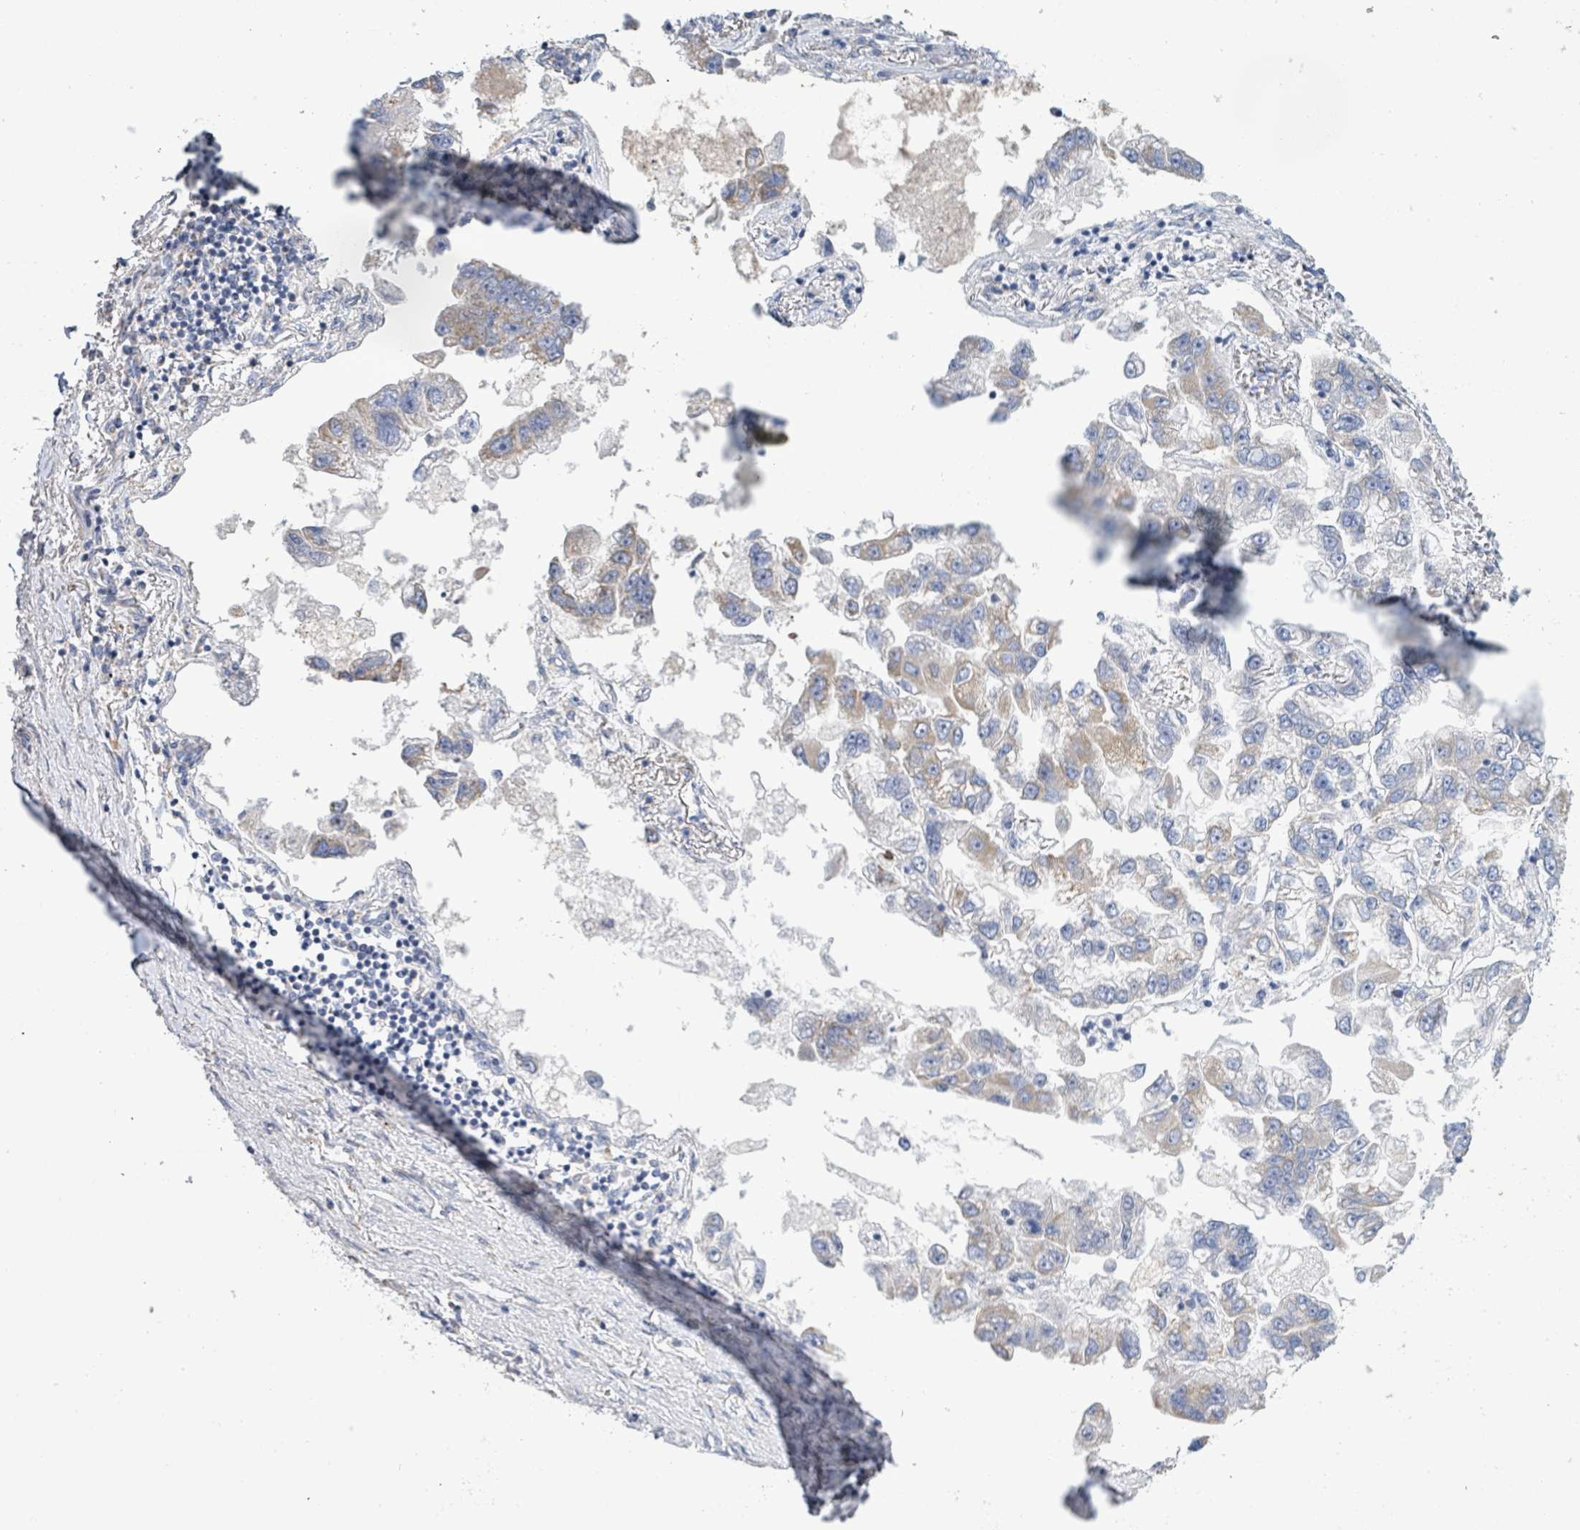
{"staining": {"intensity": "weak", "quantity": "25%-75%", "location": "cytoplasmic/membranous"}, "tissue": "lung cancer", "cell_type": "Tumor cells", "image_type": "cancer", "snomed": [{"axis": "morphology", "description": "Adenocarcinoma, NOS"}, {"axis": "topography", "description": "Lung"}], "caption": "Immunohistochemistry image of human lung cancer stained for a protein (brown), which displays low levels of weak cytoplasmic/membranous staining in about 25%-75% of tumor cells.", "gene": "ALG12", "patient": {"sex": "female", "age": 54}}